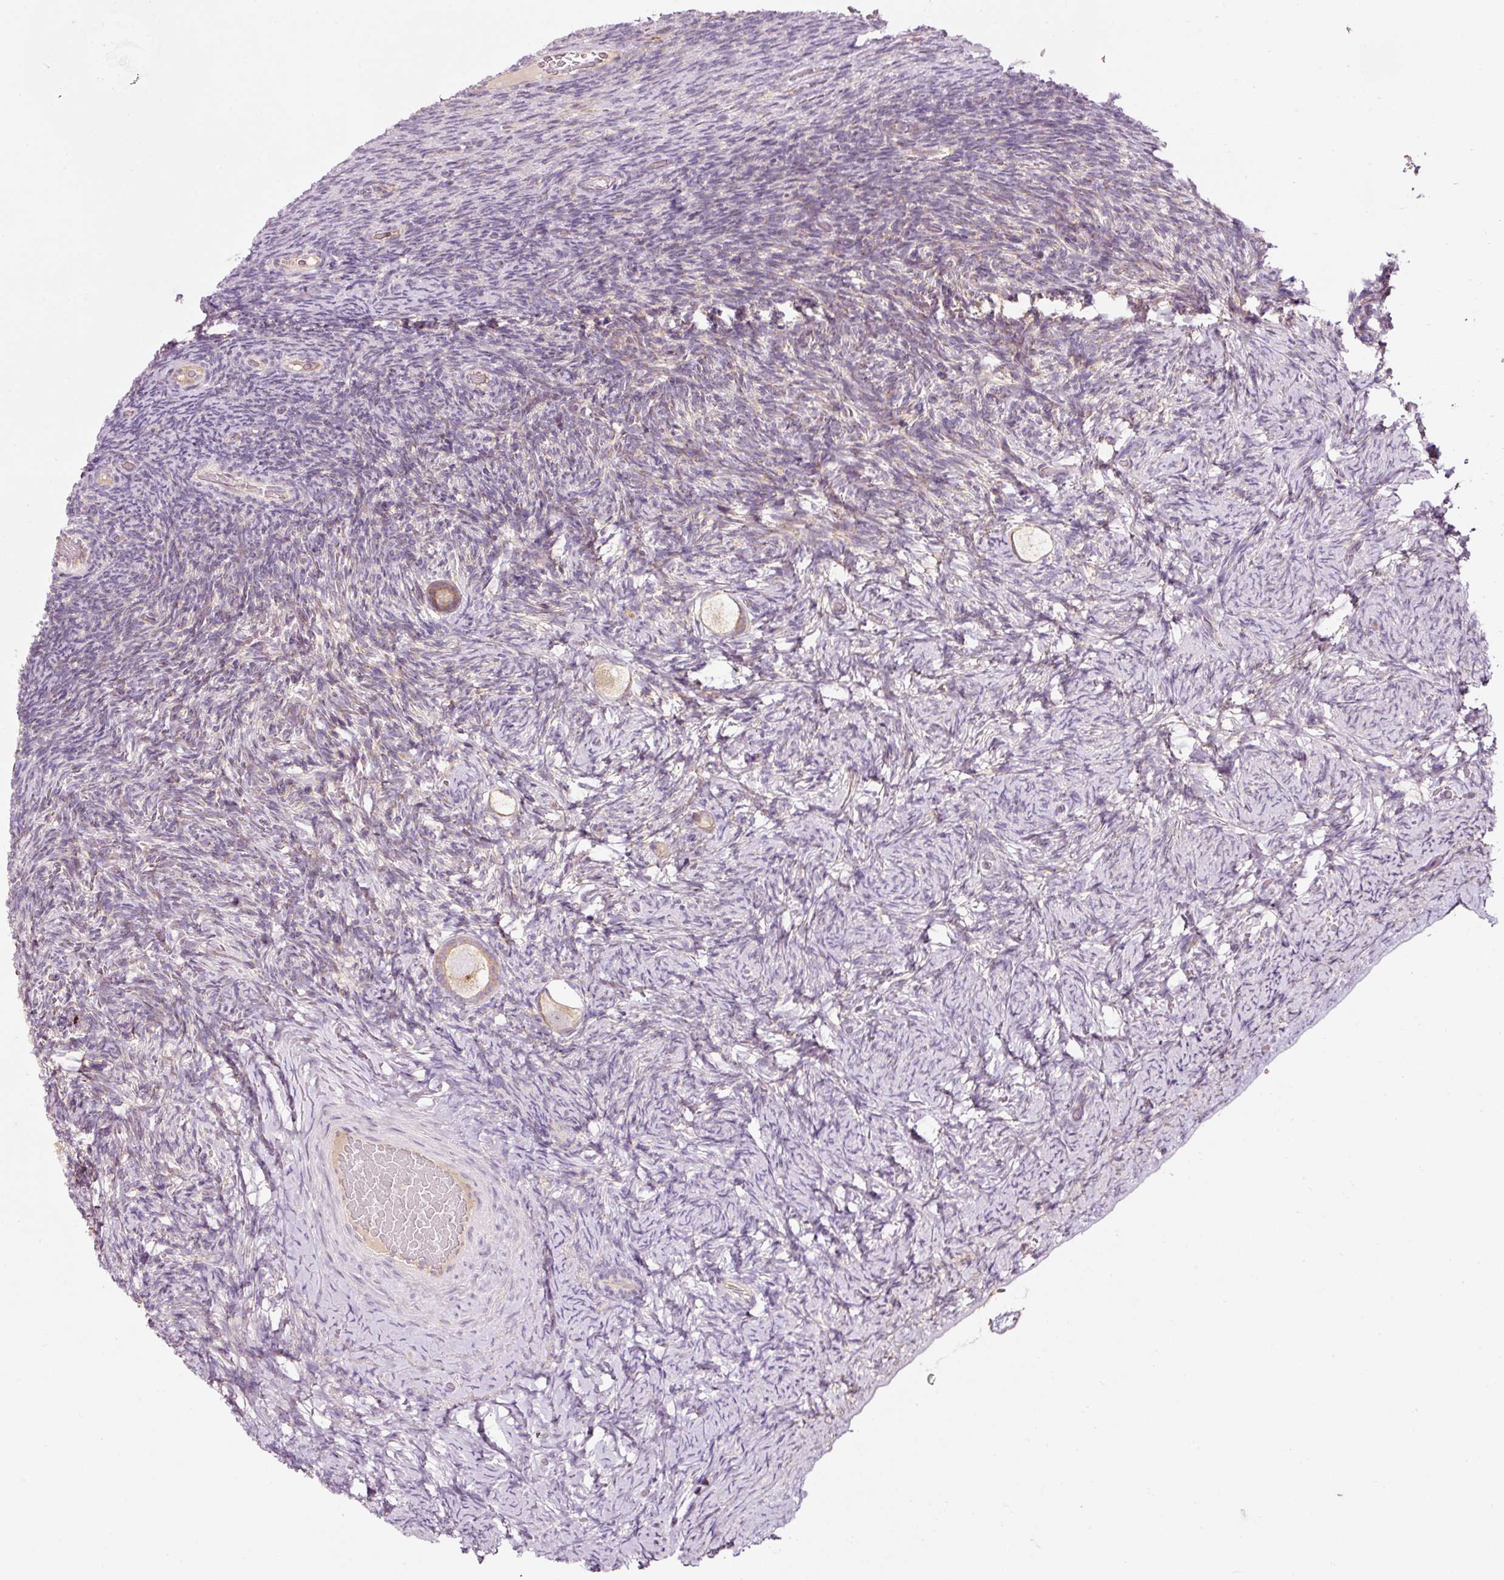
{"staining": {"intensity": "moderate", "quantity": ">75%", "location": "cytoplasmic/membranous"}, "tissue": "ovary", "cell_type": "Follicle cells", "image_type": "normal", "snomed": [{"axis": "morphology", "description": "Normal tissue, NOS"}, {"axis": "topography", "description": "Ovary"}], "caption": "Ovary stained with DAB immunohistochemistry displays medium levels of moderate cytoplasmic/membranous expression in about >75% of follicle cells.", "gene": "NAPA", "patient": {"sex": "female", "age": 34}}